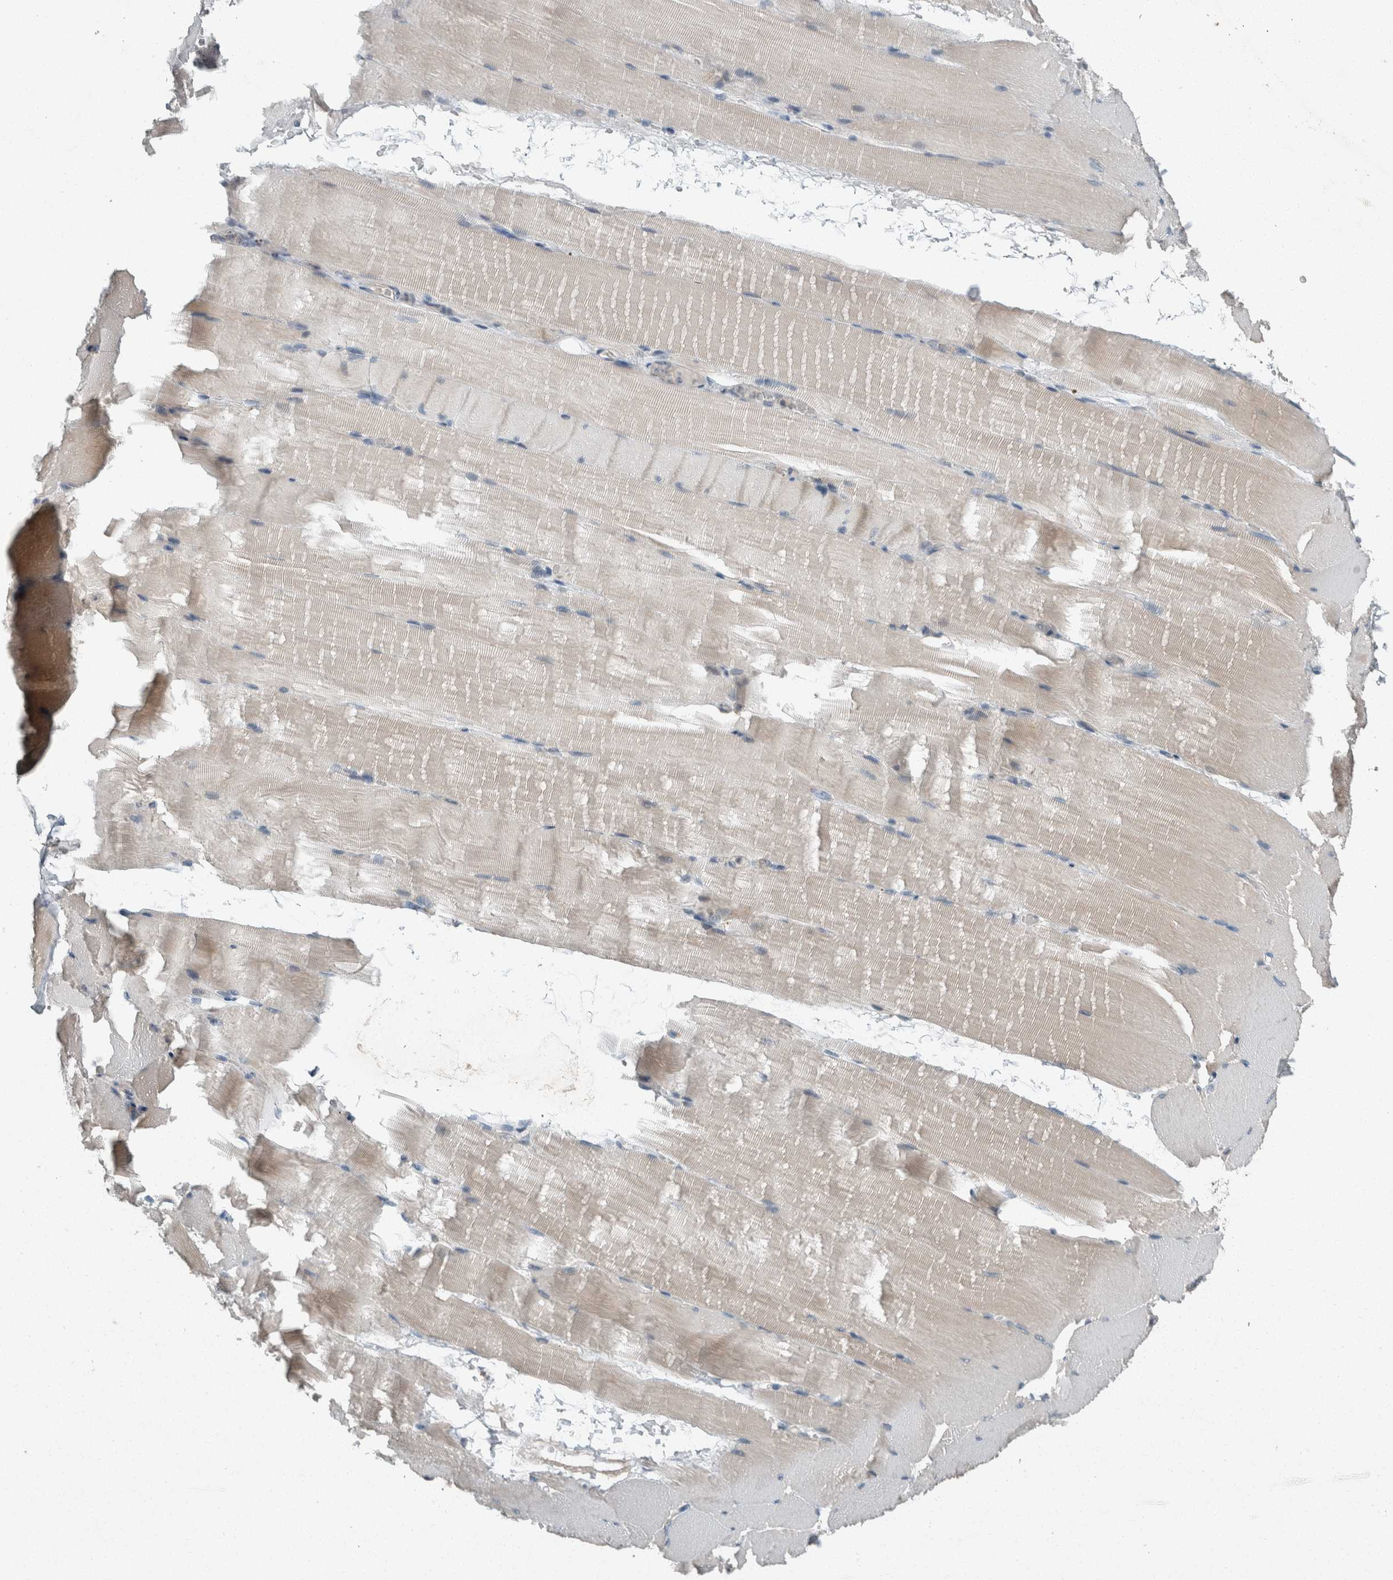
{"staining": {"intensity": "weak", "quantity": "<25%", "location": "cytoplasmic/membranous"}, "tissue": "skeletal muscle", "cell_type": "Myocytes", "image_type": "normal", "snomed": [{"axis": "morphology", "description": "Normal tissue, NOS"}, {"axis": "topography", "description": "Skeletal muscle"}, {"axis": "topography", "description": "Parathyroid gland"}], "caption": "IHC micrograph of benign skeletal muscle: human skeletal muscle stained with DAB shows no significant protein positivity in myocytes.", "gene": "KNTC1", "patient": {"sex": "female", "age": 37}}